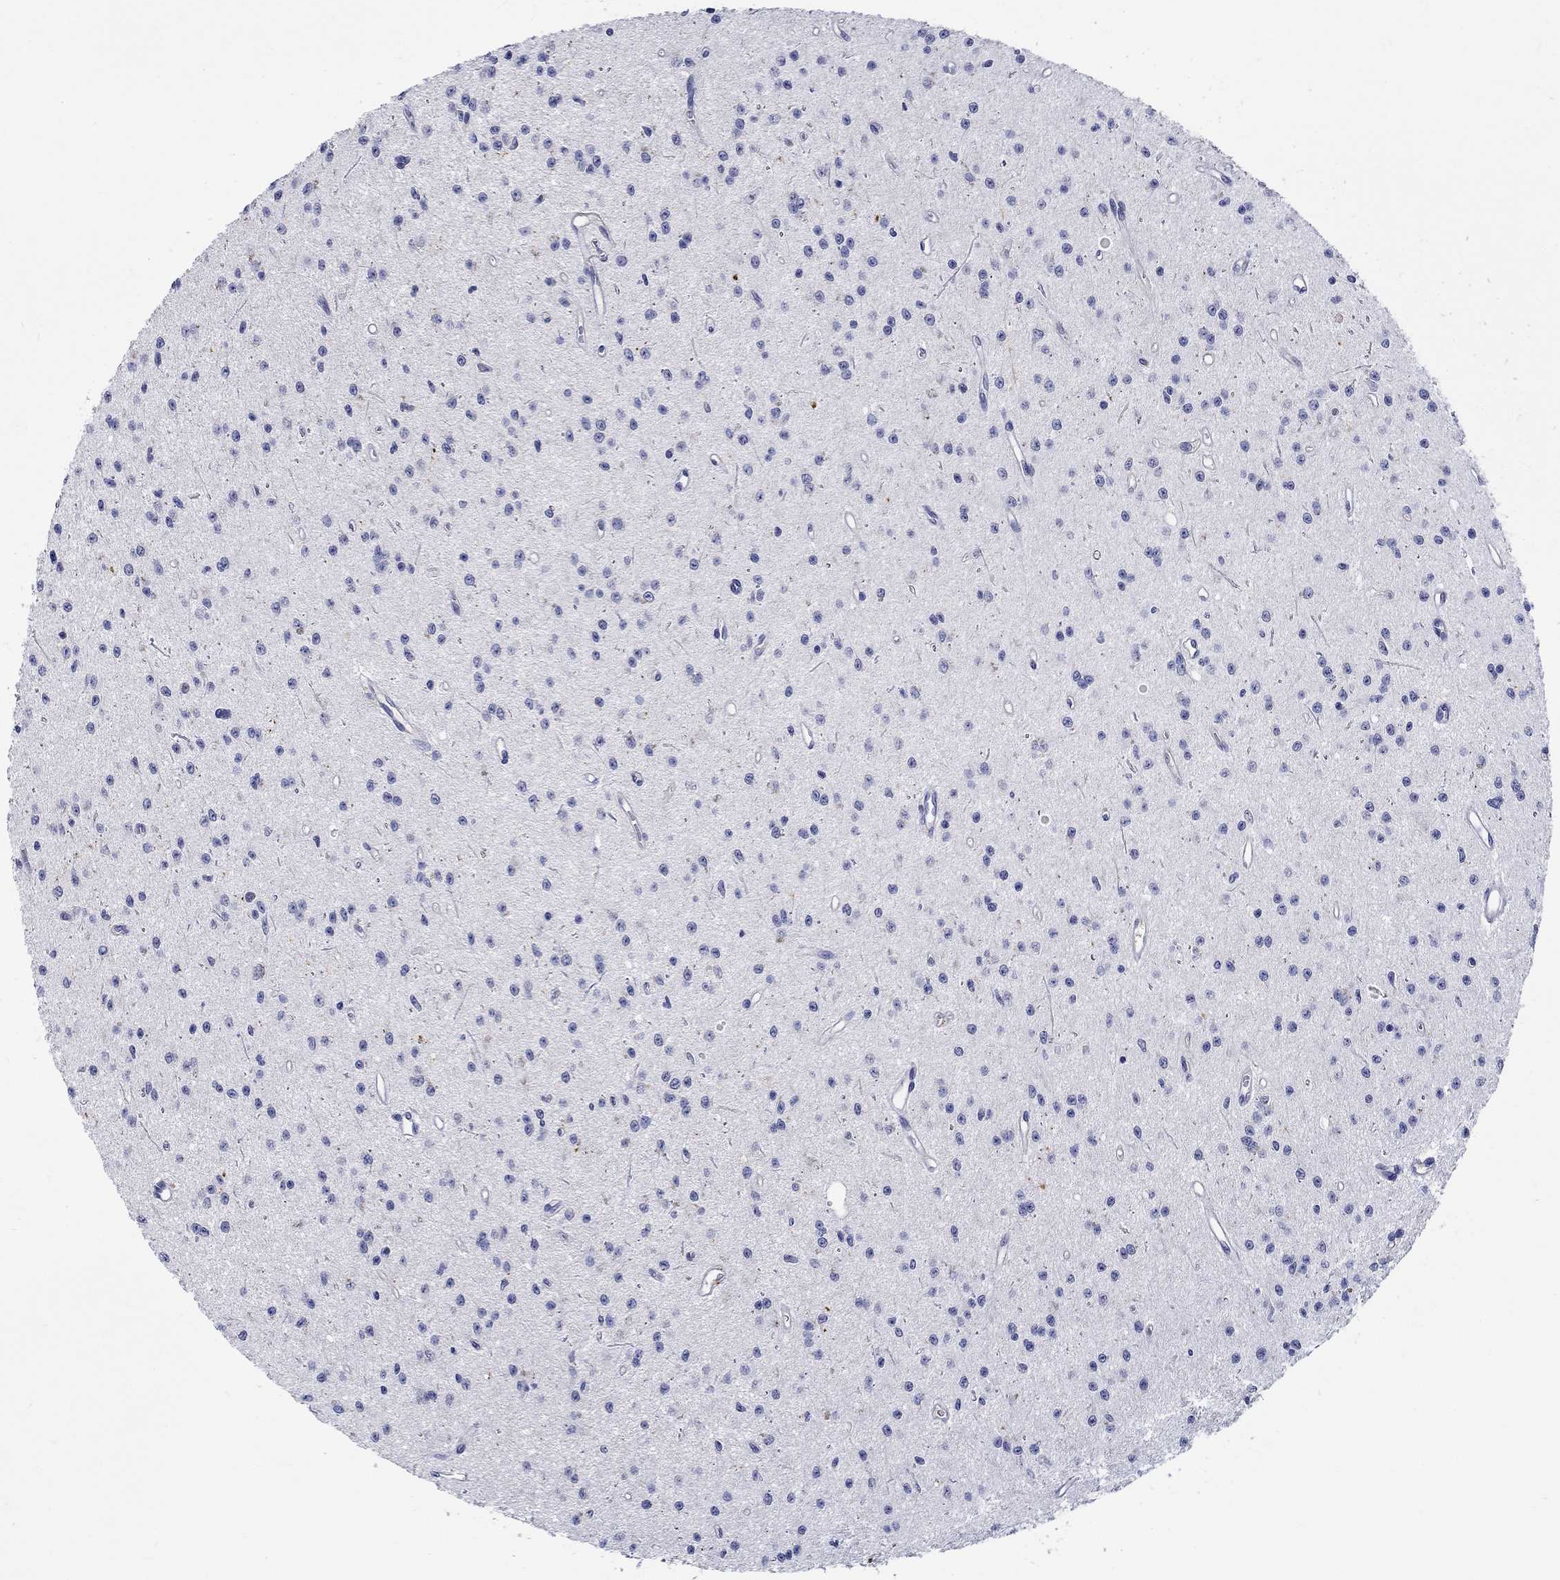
{"staining": {"intensity": "negative", "quantity": "none", "location": "none"}, "tissue": "glioma", "cell_type": "Tumor cells", "image_type": "cancer", "snomed": [{"axis": "morphology", "description": "Glioma, malignant, Low grade"}, {"axis": "topography", "description": "Brain"}], "caption": "Immunohistochemical staining of human glioma exhibits no significant expression in tumor cells.", "gene": "SLC30A3", "patient": {"sex": "female", "age": 45}}